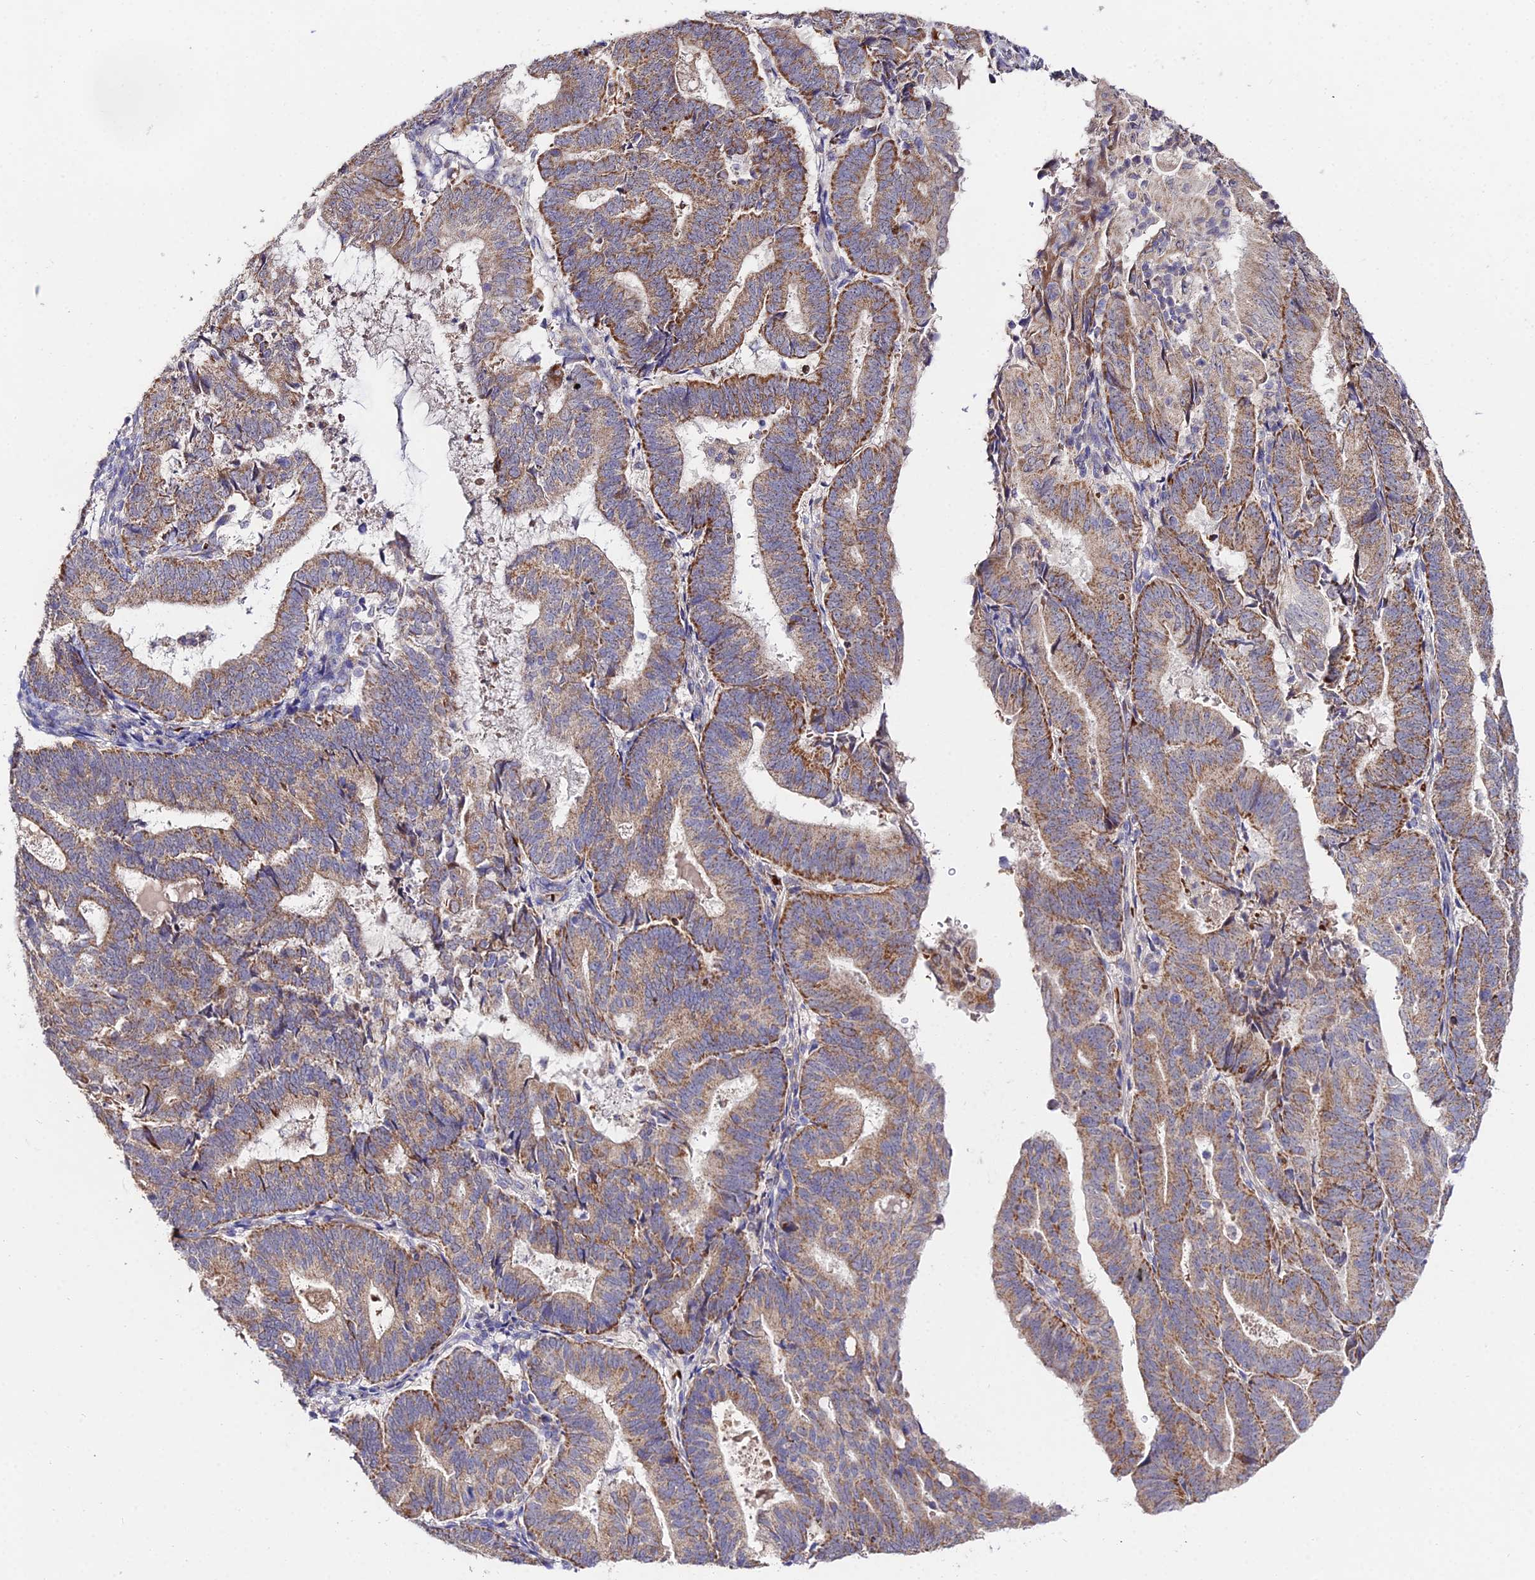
{"staining": {"intensity": "moderate", "quantity": ">75%", "location": "cytoplasmic/membranous"}, "tissue": "endometrial cancer", "cell_type": "Tumor cells", "image_type": "cancer", "snomed": [{"axis": "morphology", "description": "Adenocarcinoma, NOS"}, {"axis": "topography", "description": "Endometrium"}], "caption": "Protein staining demonstrates moderate cytoplasmic/membranous expression in about >75% of tumor cells in adenocarcinoma (endometrial).", "gene": "WDR5B", "patient": {"sex": "female", "age": 70}}